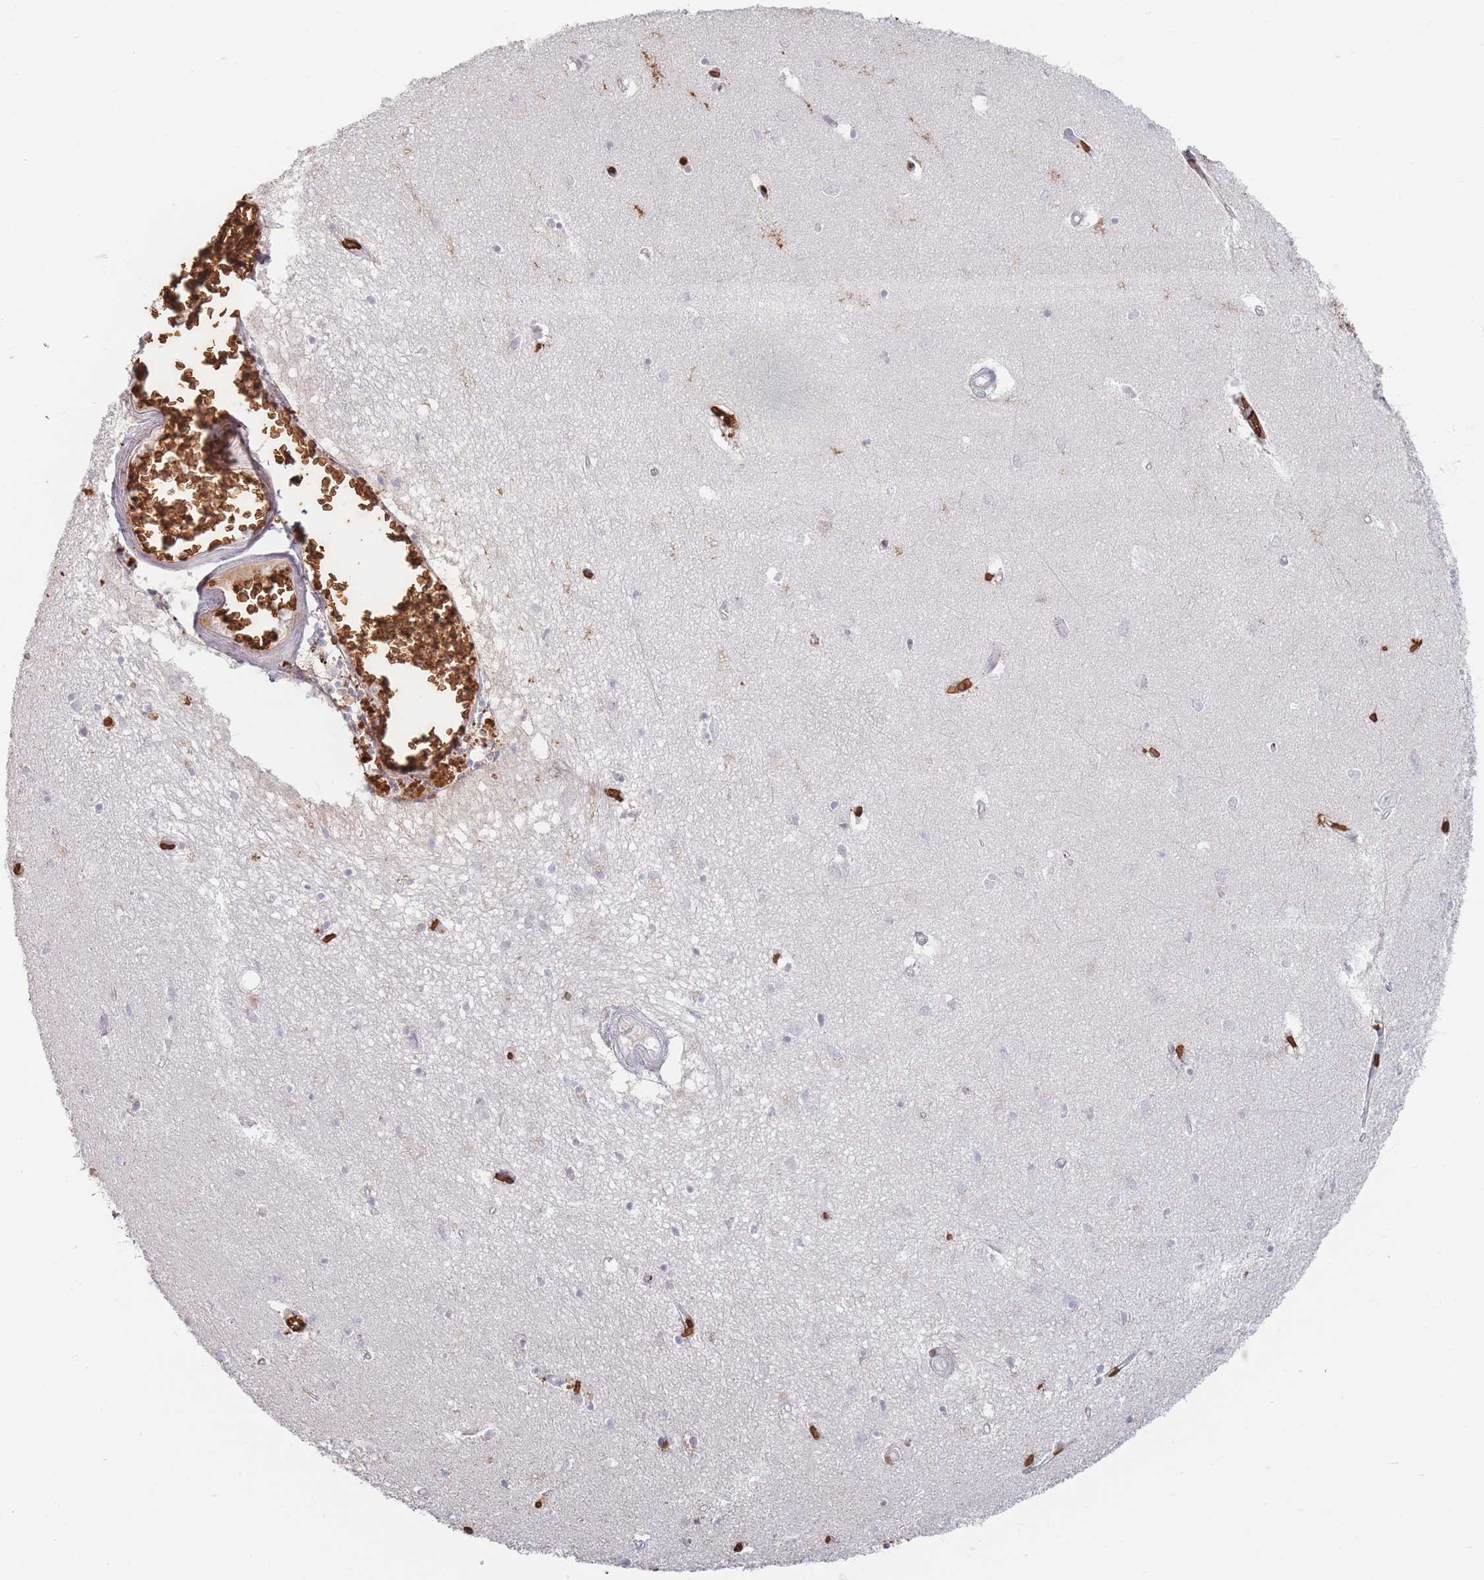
{"staining": {"intensity": "negative", "quantity": "none", "location": "none"}, "tissue": "hippocampus", "cell_type": "Glial cells", "image_type": "normal", "snomed": [{"axis": "morphology", "description": "Normal tissue, NOS"}, {"axis": "topography", "description": "Hippocampus"}], "caption": "DAB immunohistochemical staining of benign hippocampus shows no significant staining in glial cells. (DAB (3,3'-diaminobenzidine) immunohistochemistry (IHC) with hematoxylin counter stain).", "gene": "SLC2A6", "patient": {"sex": "female", "age": 64}}